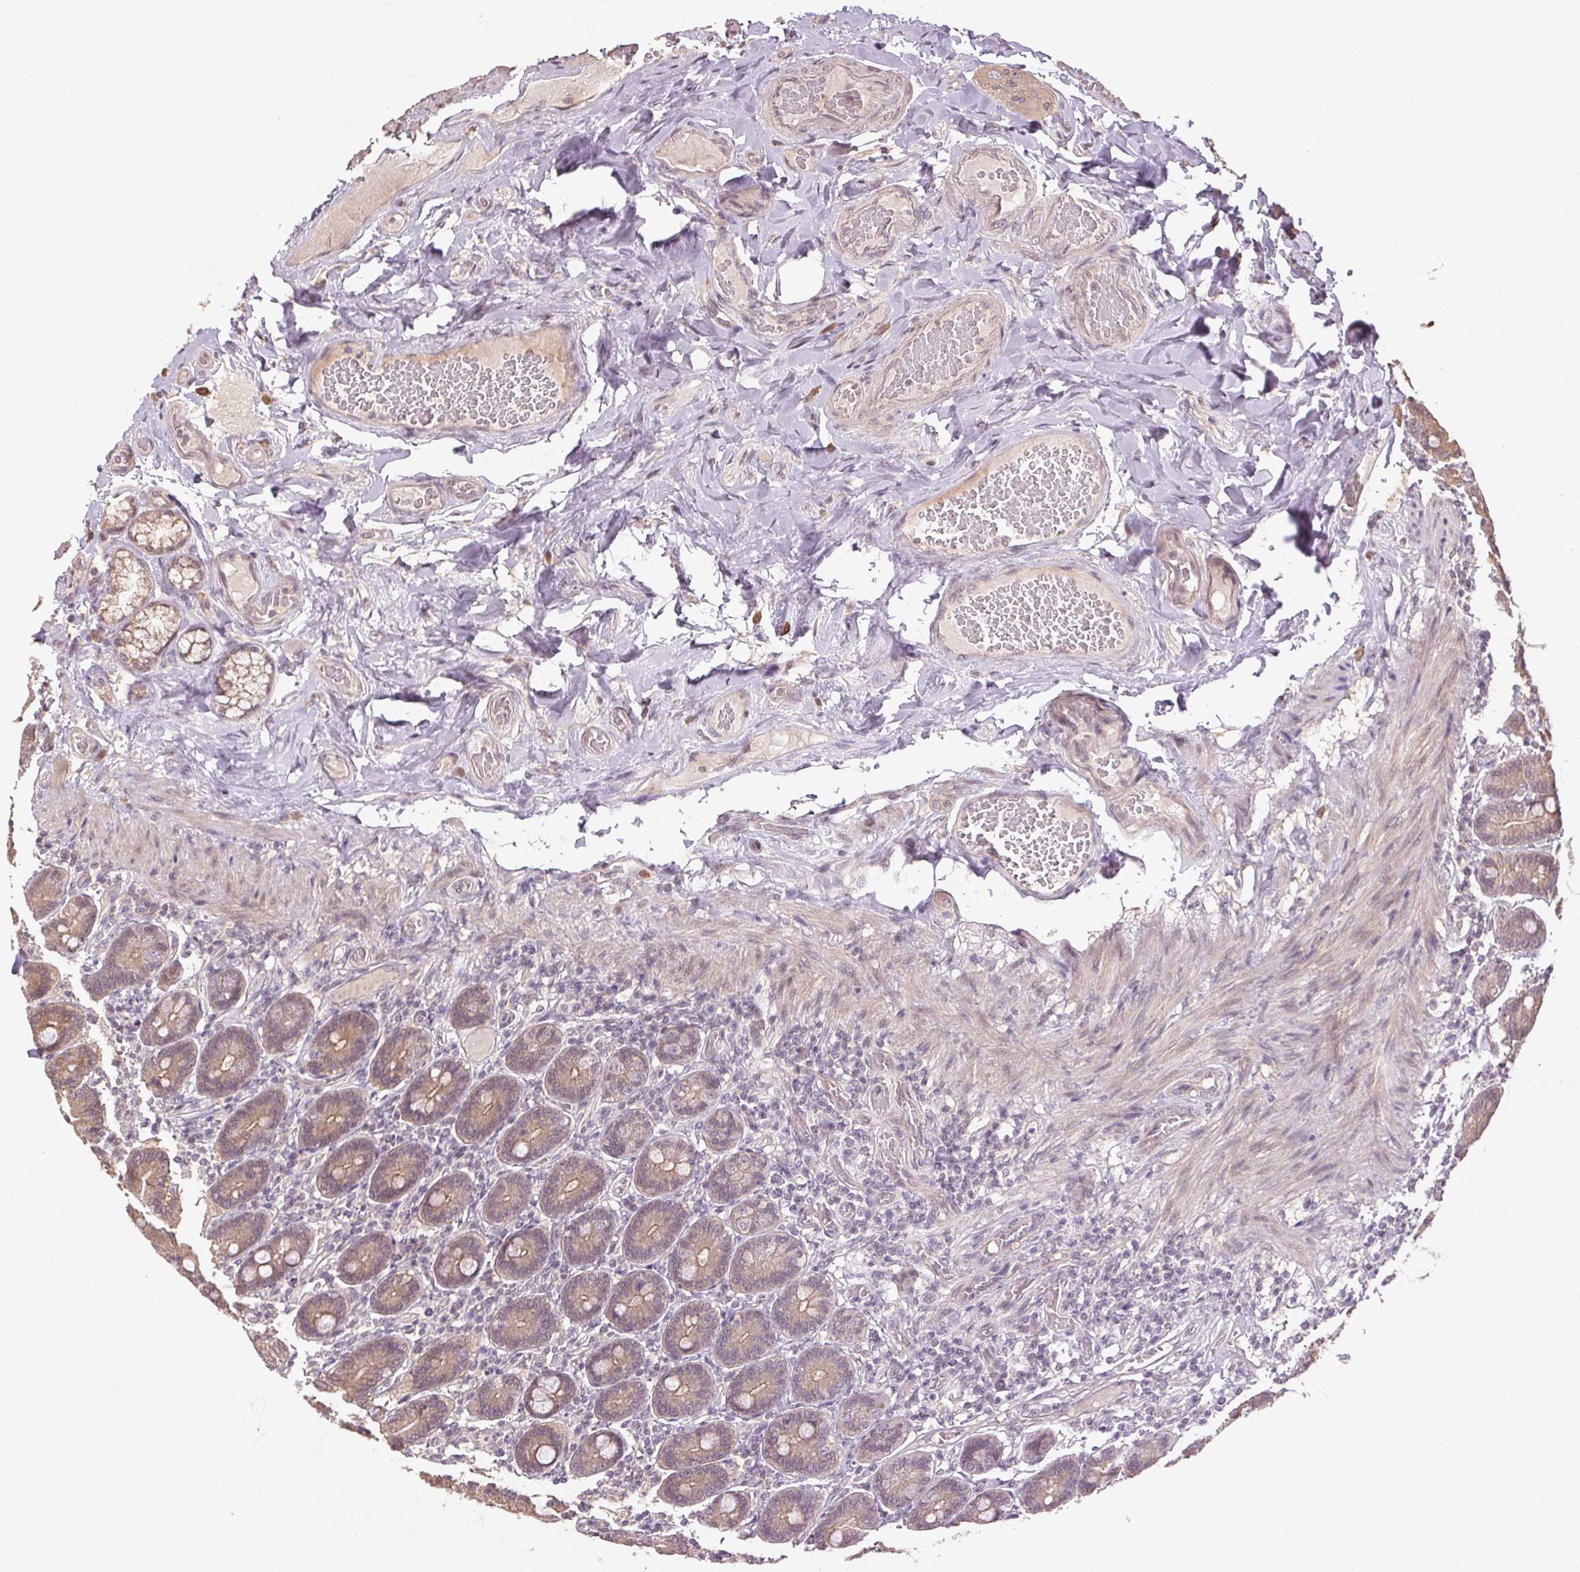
{"staining": {"intensity": "moderate", "quantity": ">75%", "location": "cytoplasmic/membranous"}, "tissue": "duodenum", "cell_type": "Glandular cells", "image_type": "normal", "snomed": [{"axis": "morphology", "description": "Normal tissue, NOS"}, {"axis": "topography", "description": "Duodenum"}], "caption": "IHC (DAB) staining of benign duodenum demonstrates moderate cytoplasmic/membranous protein expression in approximately >75% of glandular cells.", "gene": "ATP1B3", "patient": {"sex": "female", "age": 62}}